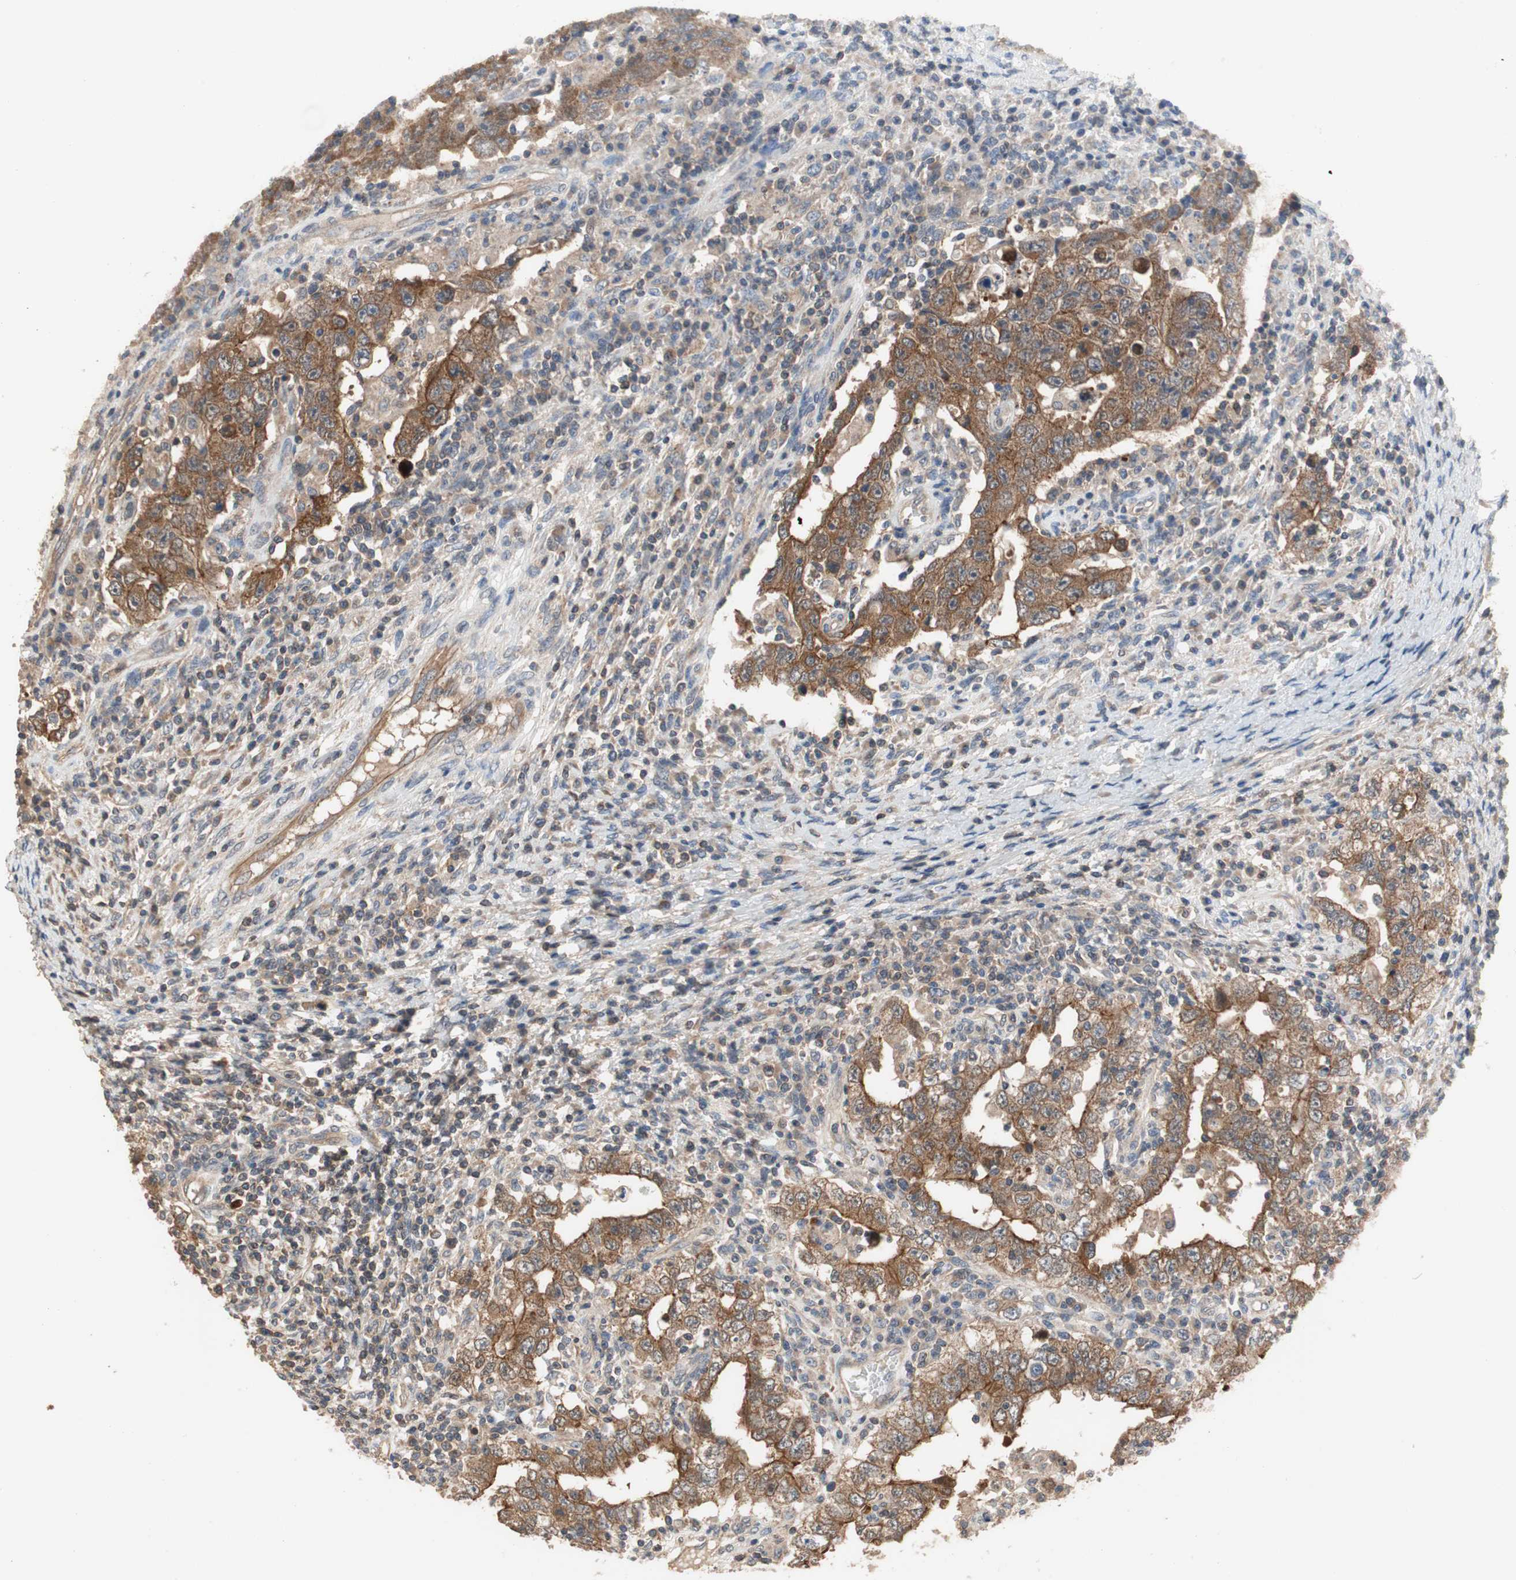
{"staining": {"intensity": "strong", "quantity": ">75%", "location": "cytoplasmic/membranous"}, "tissue": "testis cancer", "cell_type": "Tumor cells", "image_type": "cancer", "snomed": [{"axis": "morphology", "description": "Carcinoma, Embryonal, NOS"}, {"axis": "topography", "description": "Testis"}], "caption": "Immunohistochemical staining of human testis cancer reveals strong cytoplasmic/membranous protein expression in approximately >75% of tumor cells. (Brightfield microscopy of DAB IHC at high magnification).", "gene": "MAP4K2", "patient": {"sex": "male", "age": 26}}